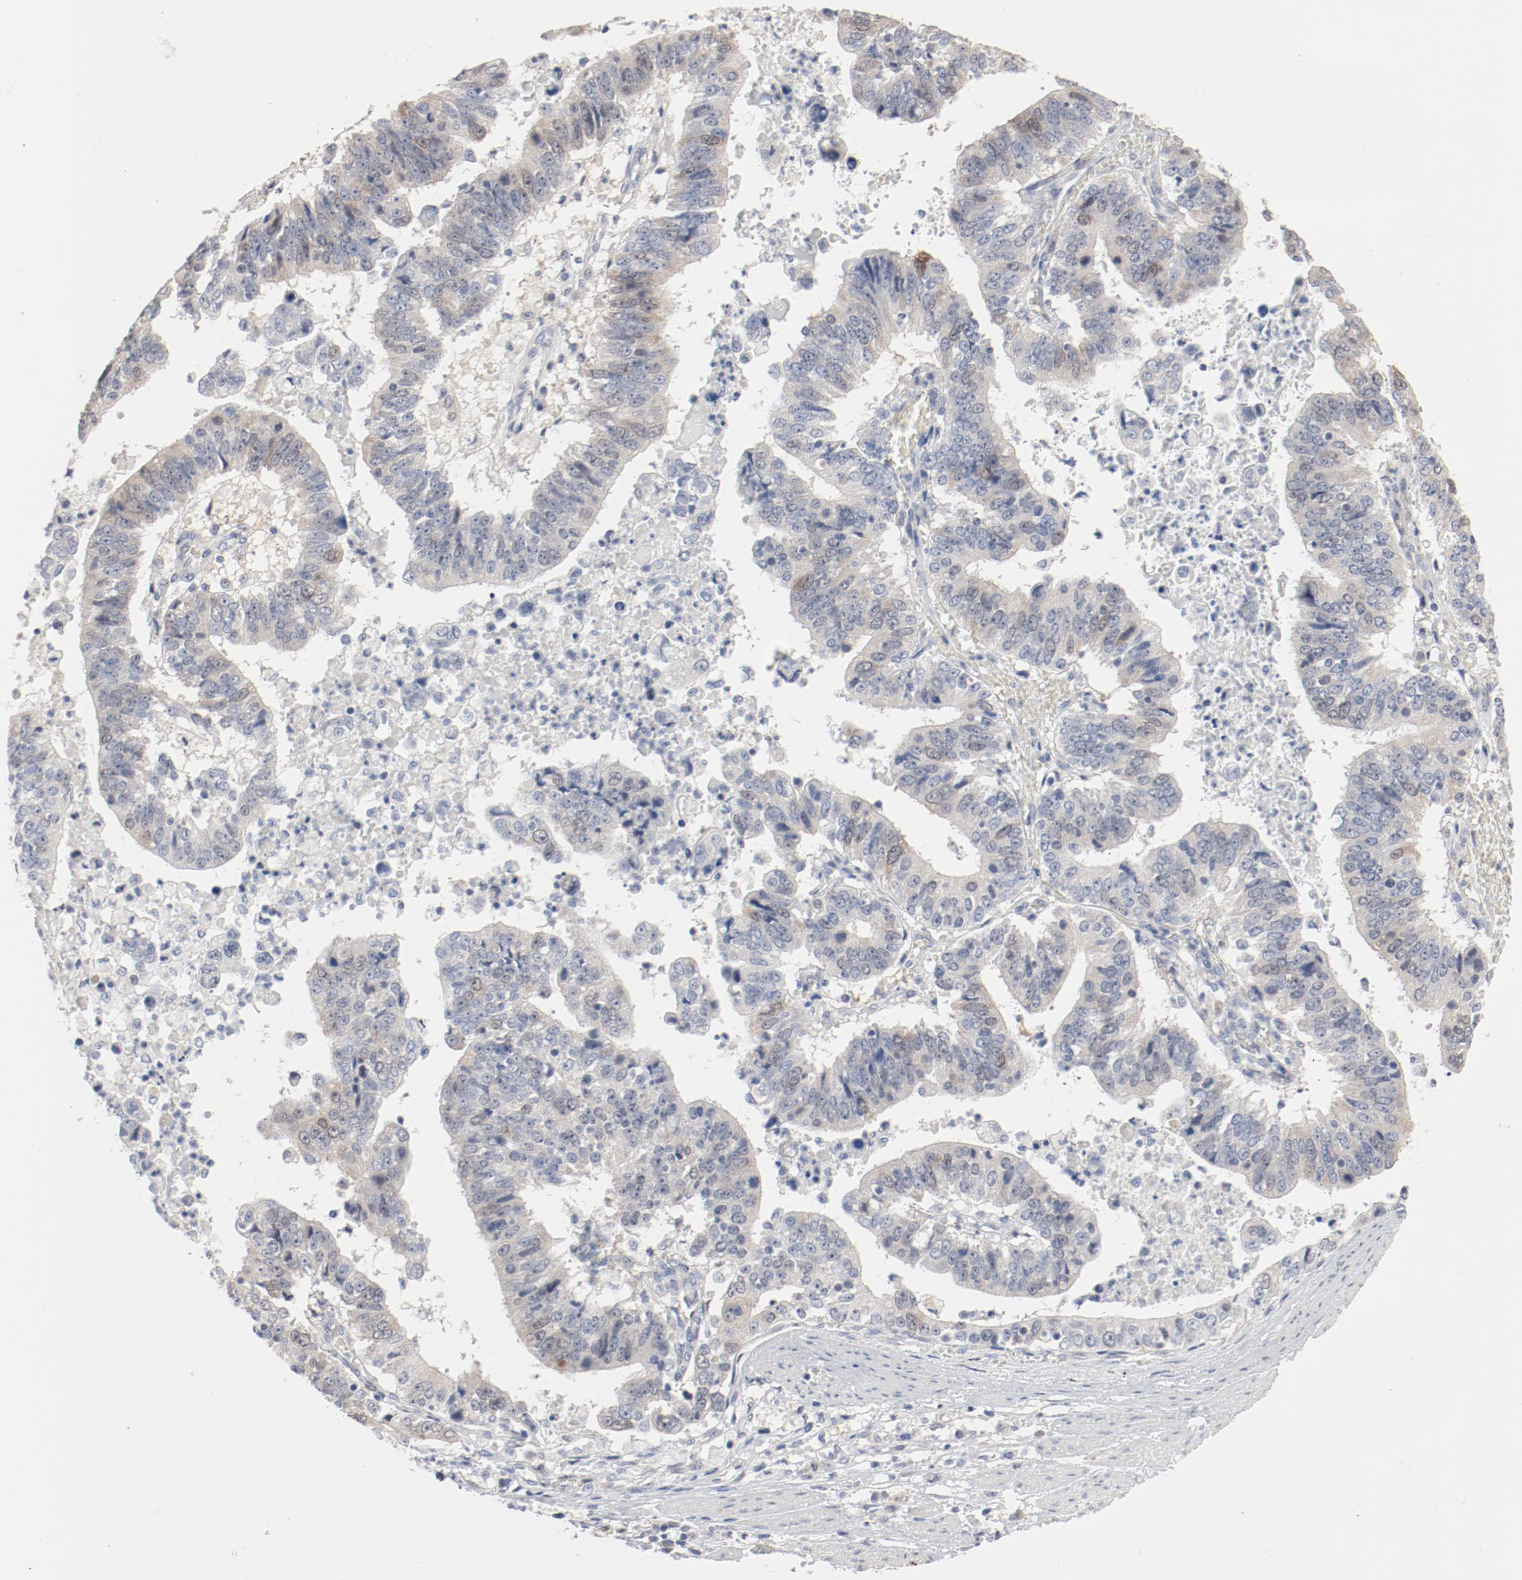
{"staining": {"intensity": "weak", "quantity": "25%-75%", "location": "nuclear"}, "tissue": "stomach cancer", "cell_type": "Tumor cells", "image_type": "cancer", "snomed": [{"axis": "morphology", "description": "Adenocarcinoma, NOS"}, {"axis": "topography", "description": "Stomach, upper"}], "caption": "Stomach cancer was stained to show a protein in brown. There is low levels of weak nuclear expression in approximately 25%-75% of tumor cells.", "gene": "CDK1", "patient": {"sex": "female", "age": 50}}